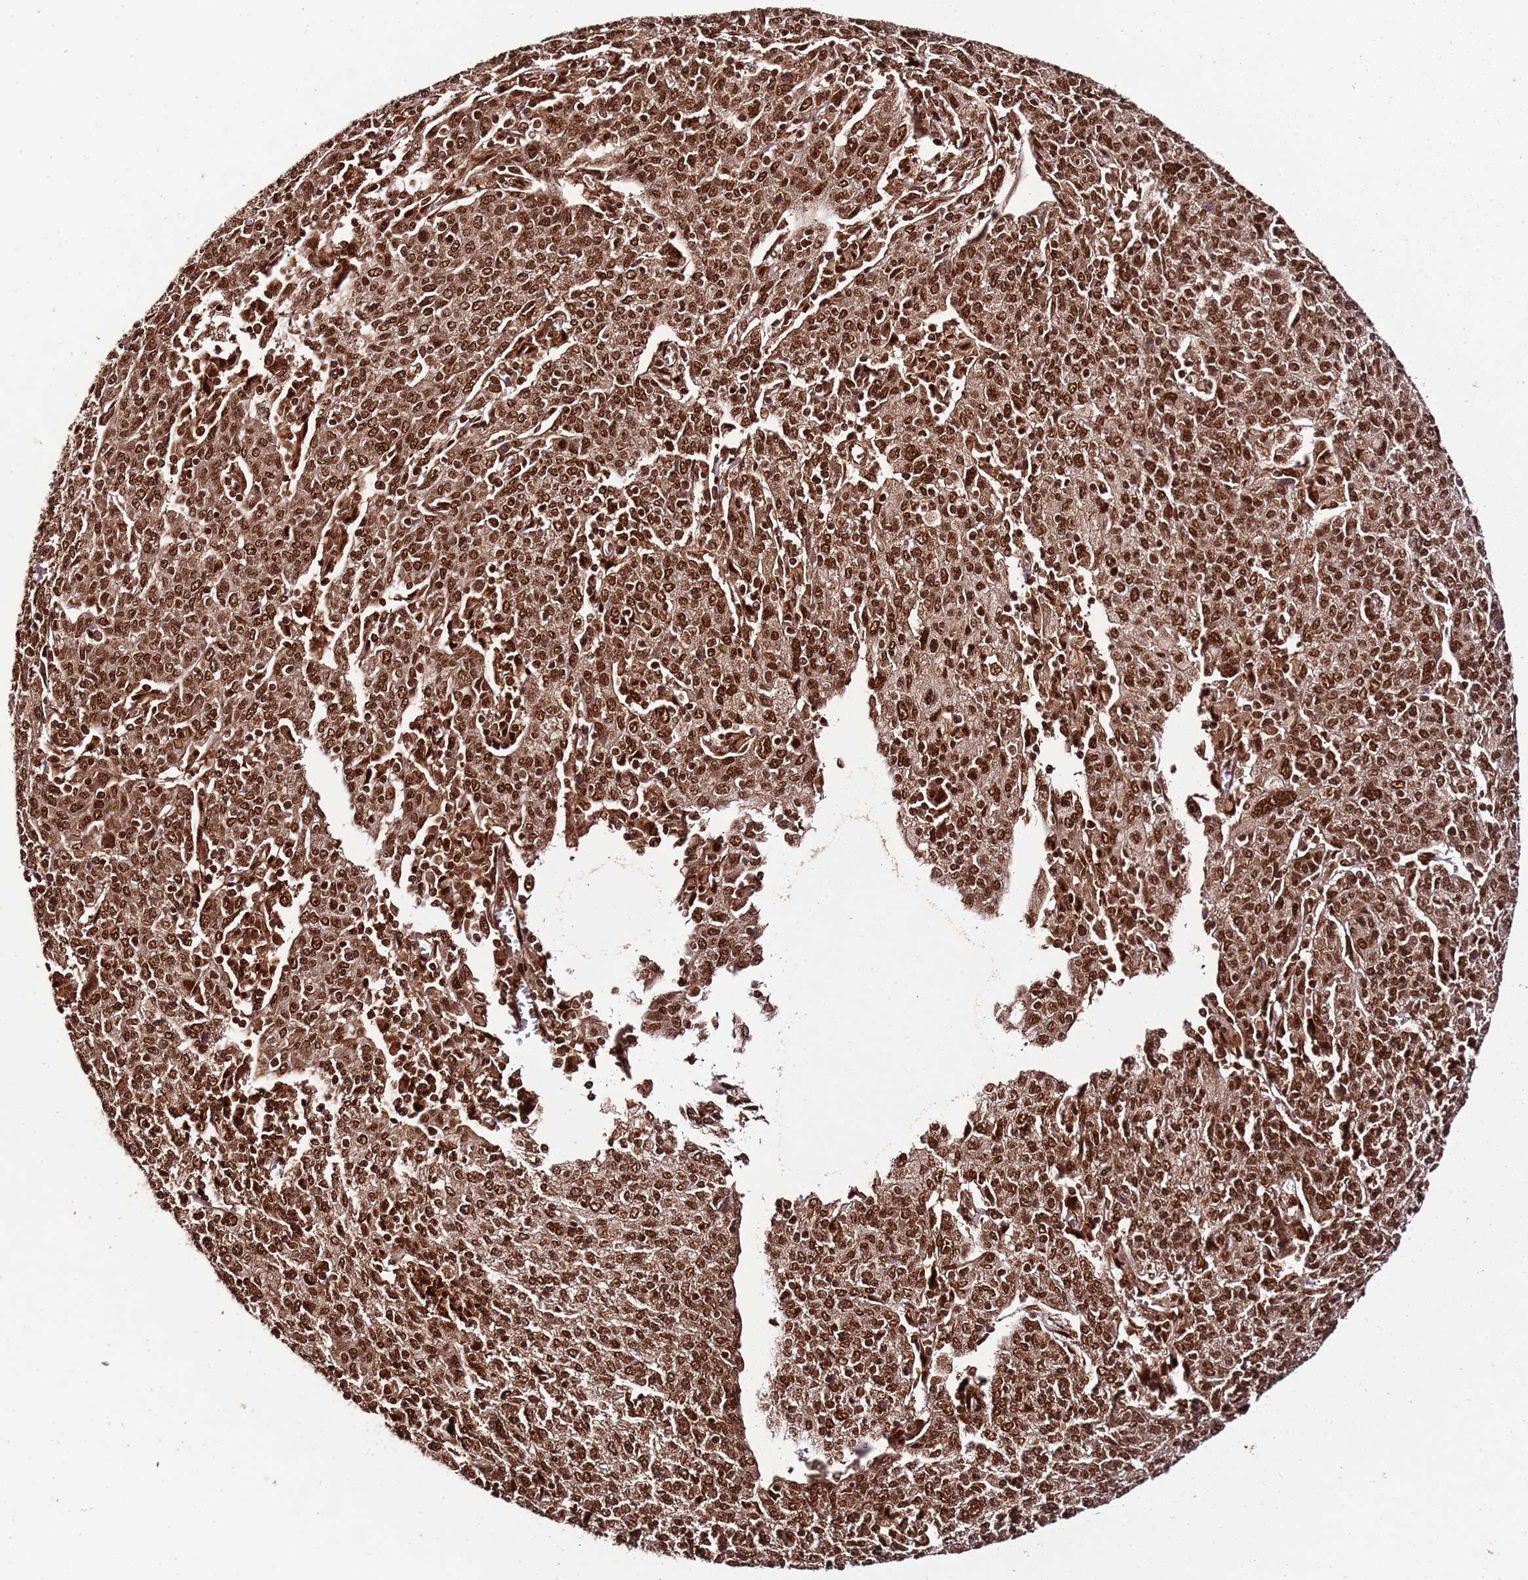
{"staining": {"intensity": "strong", "quantity": ">75%", "location": "nuclear"}, "tissue": "cervical cancer", "cell_type": "Tumor cells", "image_type": "cancer", "snomed": [{"axis": "morphology", "description": "Squamous cell carcinoma, NOS"}, {"axis": "topography", "description": "Cervix"}], "caption": "Protein staining by immunohistochemistry (IHC) displays strong nuclear expression in about >75% of tumor cells in cervical squamous cell carcinoma.", "gene": "XRN2", "patient": {"sex": "female", "age": 67}}